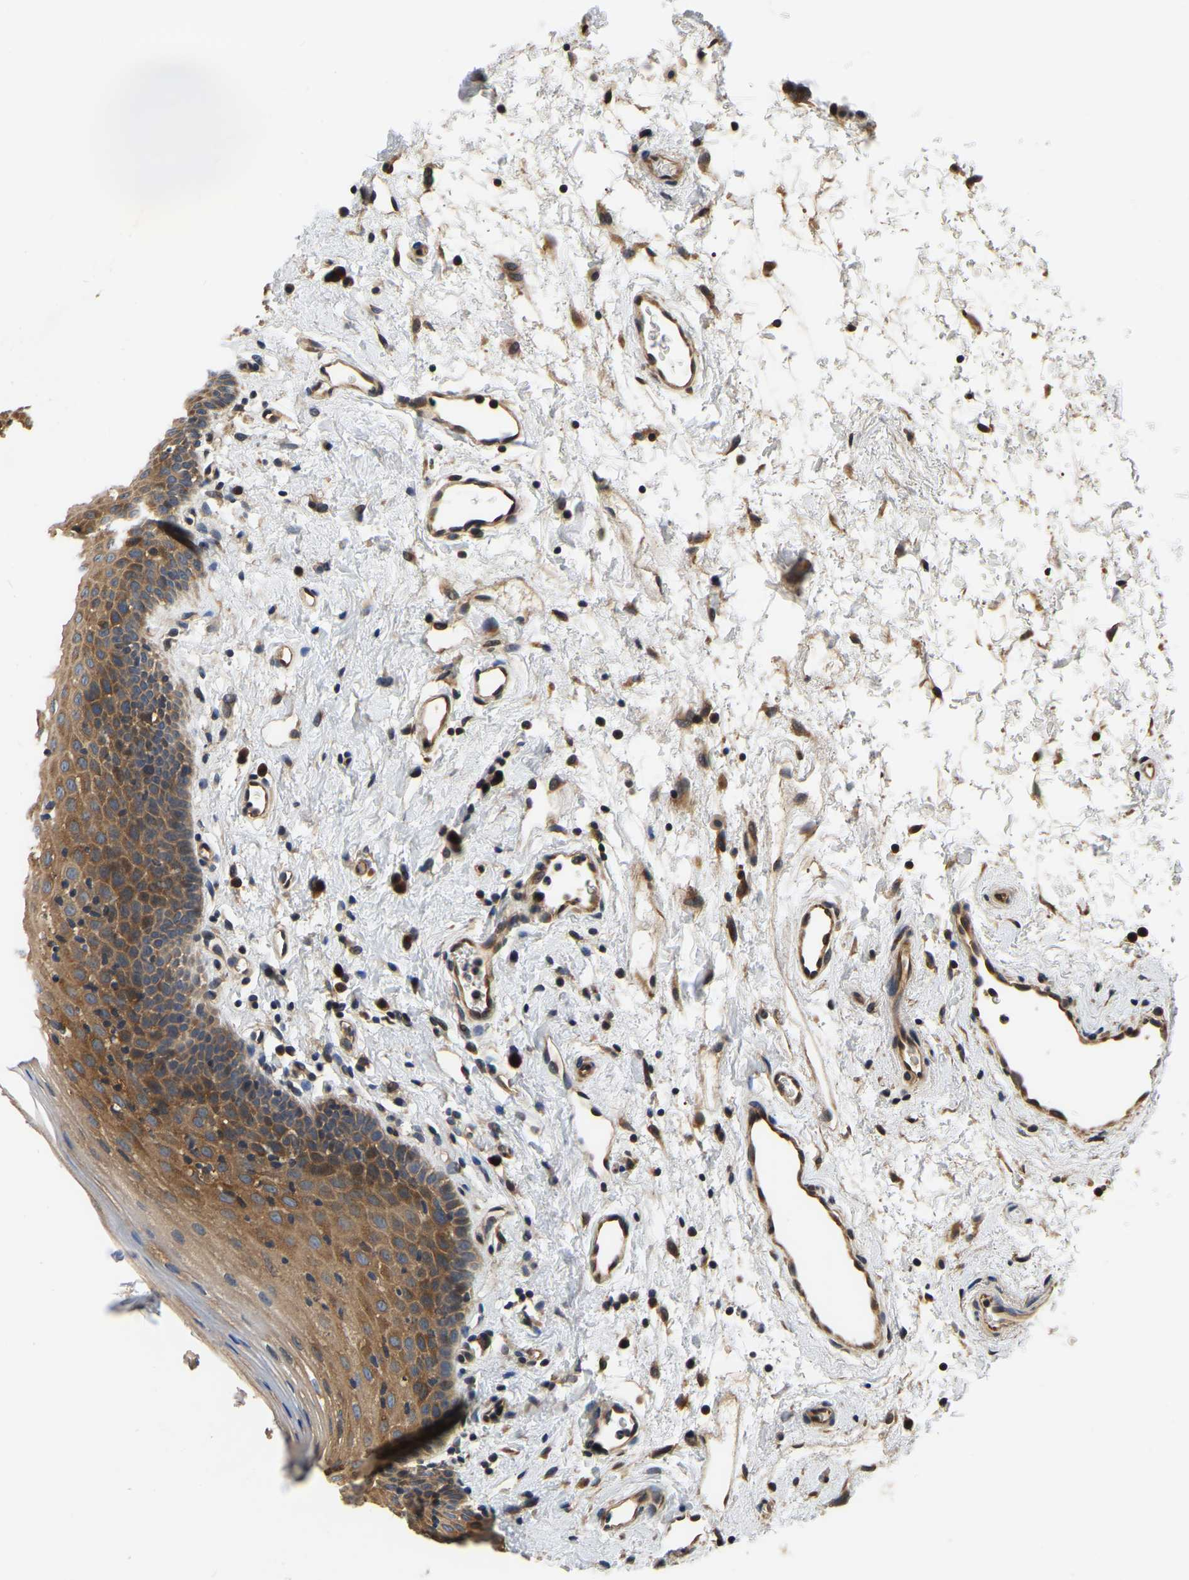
{"staining": {"intensity": "strong", "quantity": ">75%", "location": "cytoplasmic/membranous"}, "tissue": "oral mucosa", "cell_type": "Squamous epithelial cells", "image_type": "normal", "snomed": [{"axis": "morphology", "description": "Normal tissue, NOS"}, {"axis": "topography", "description": "Oral tissue"}], "caption": "Normal oral mucosa displays strong cytoplasmic/membranous staining in approximately >75% of squamous epithelial cells.", "gene": "GARS1", "patient": {"sex": "male", "age": 66}}